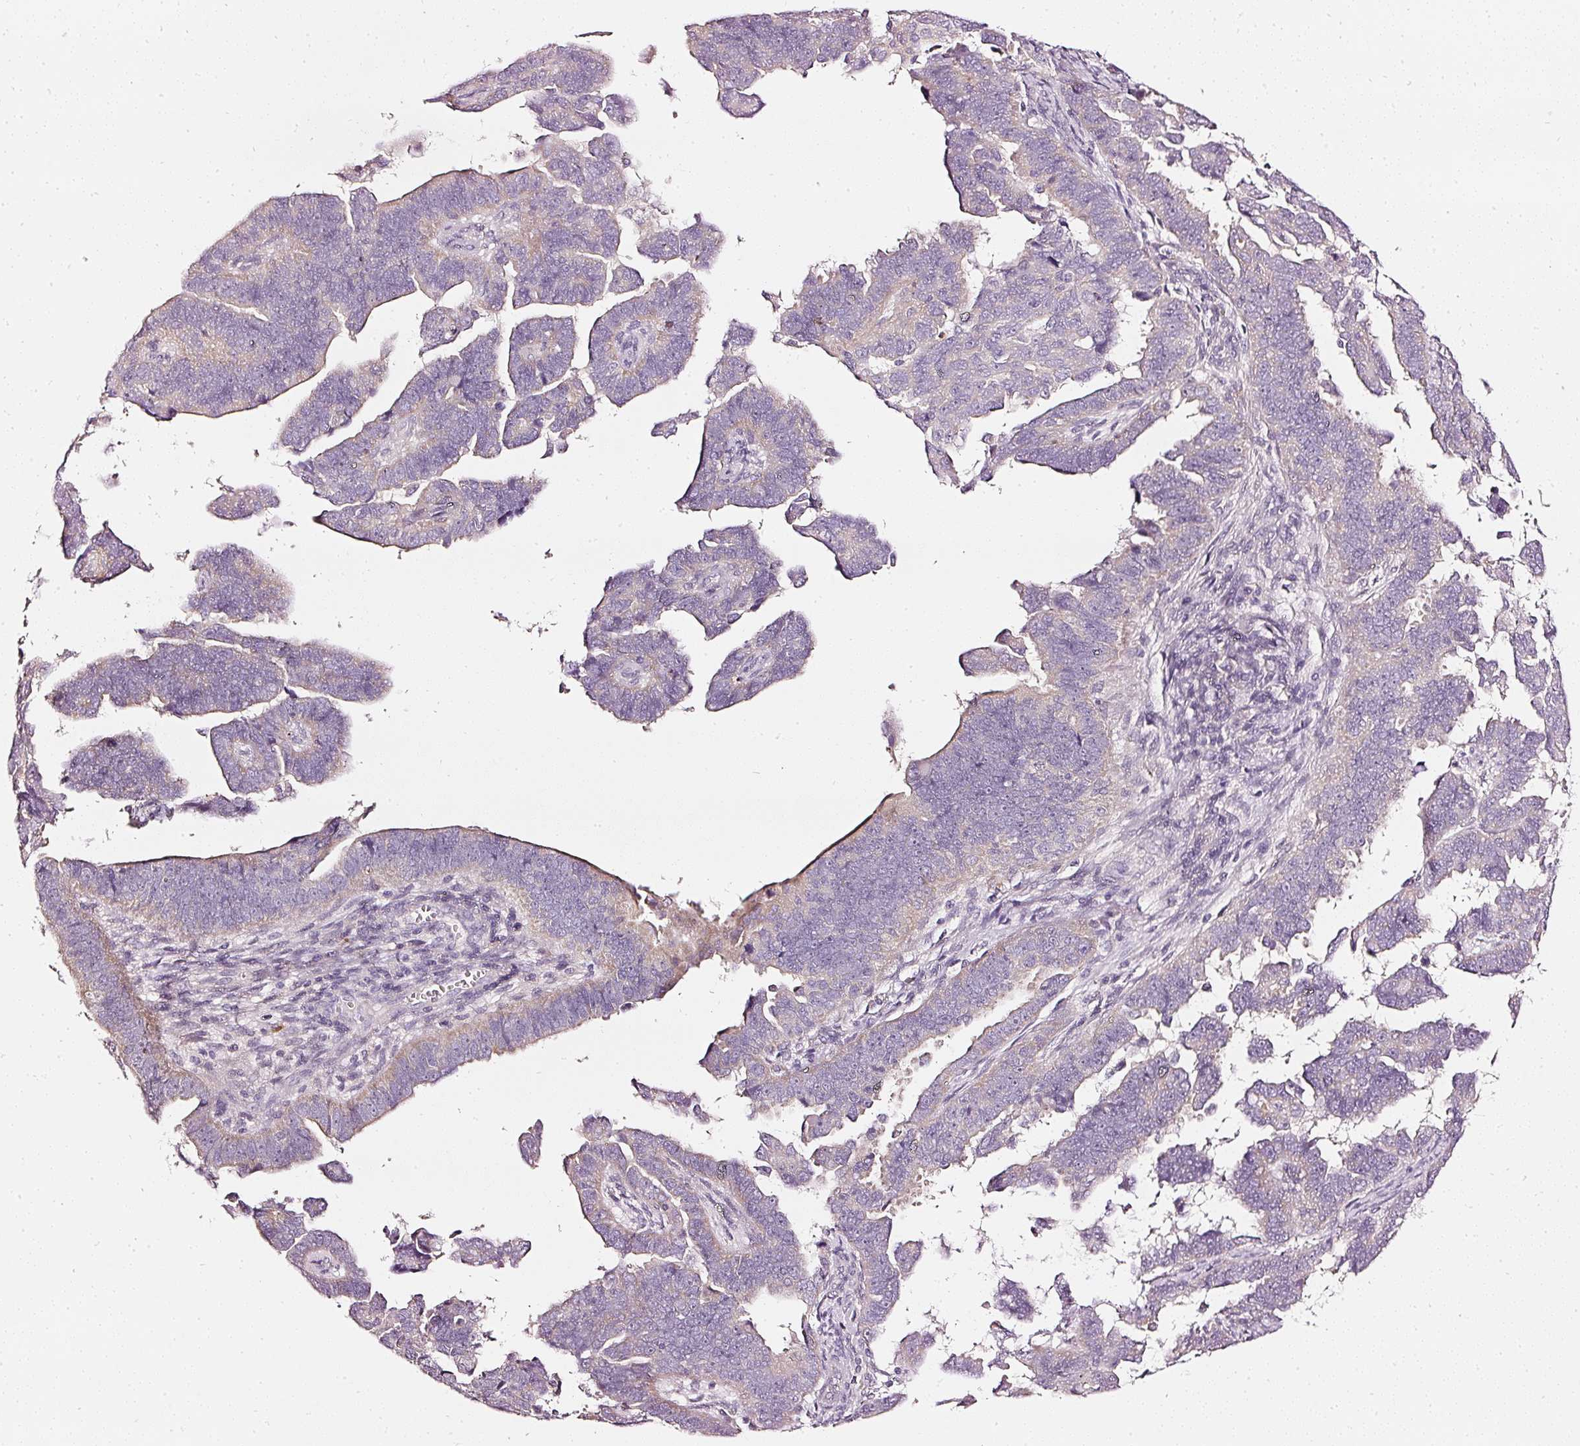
{"staining": {"intensity": "weak", "quantity": "25%-75%", "location": "cytoplasmic/membranous"}, "tissue": "endometrial cancer", "cell_type": "Tumor cells", "image_type": "cancer", "snomed": [{"axis": "morphology", "description": "Adenocarcinoma, NOS"}, {"axis": "topography", "description": "Endometrium"}], "caption": "Endometrial adenocarcinoma stained with a protein marker reveals weak staining in tumor cells.", "gene": "CNP", "patient": {"sex": "female", "age": 75}}